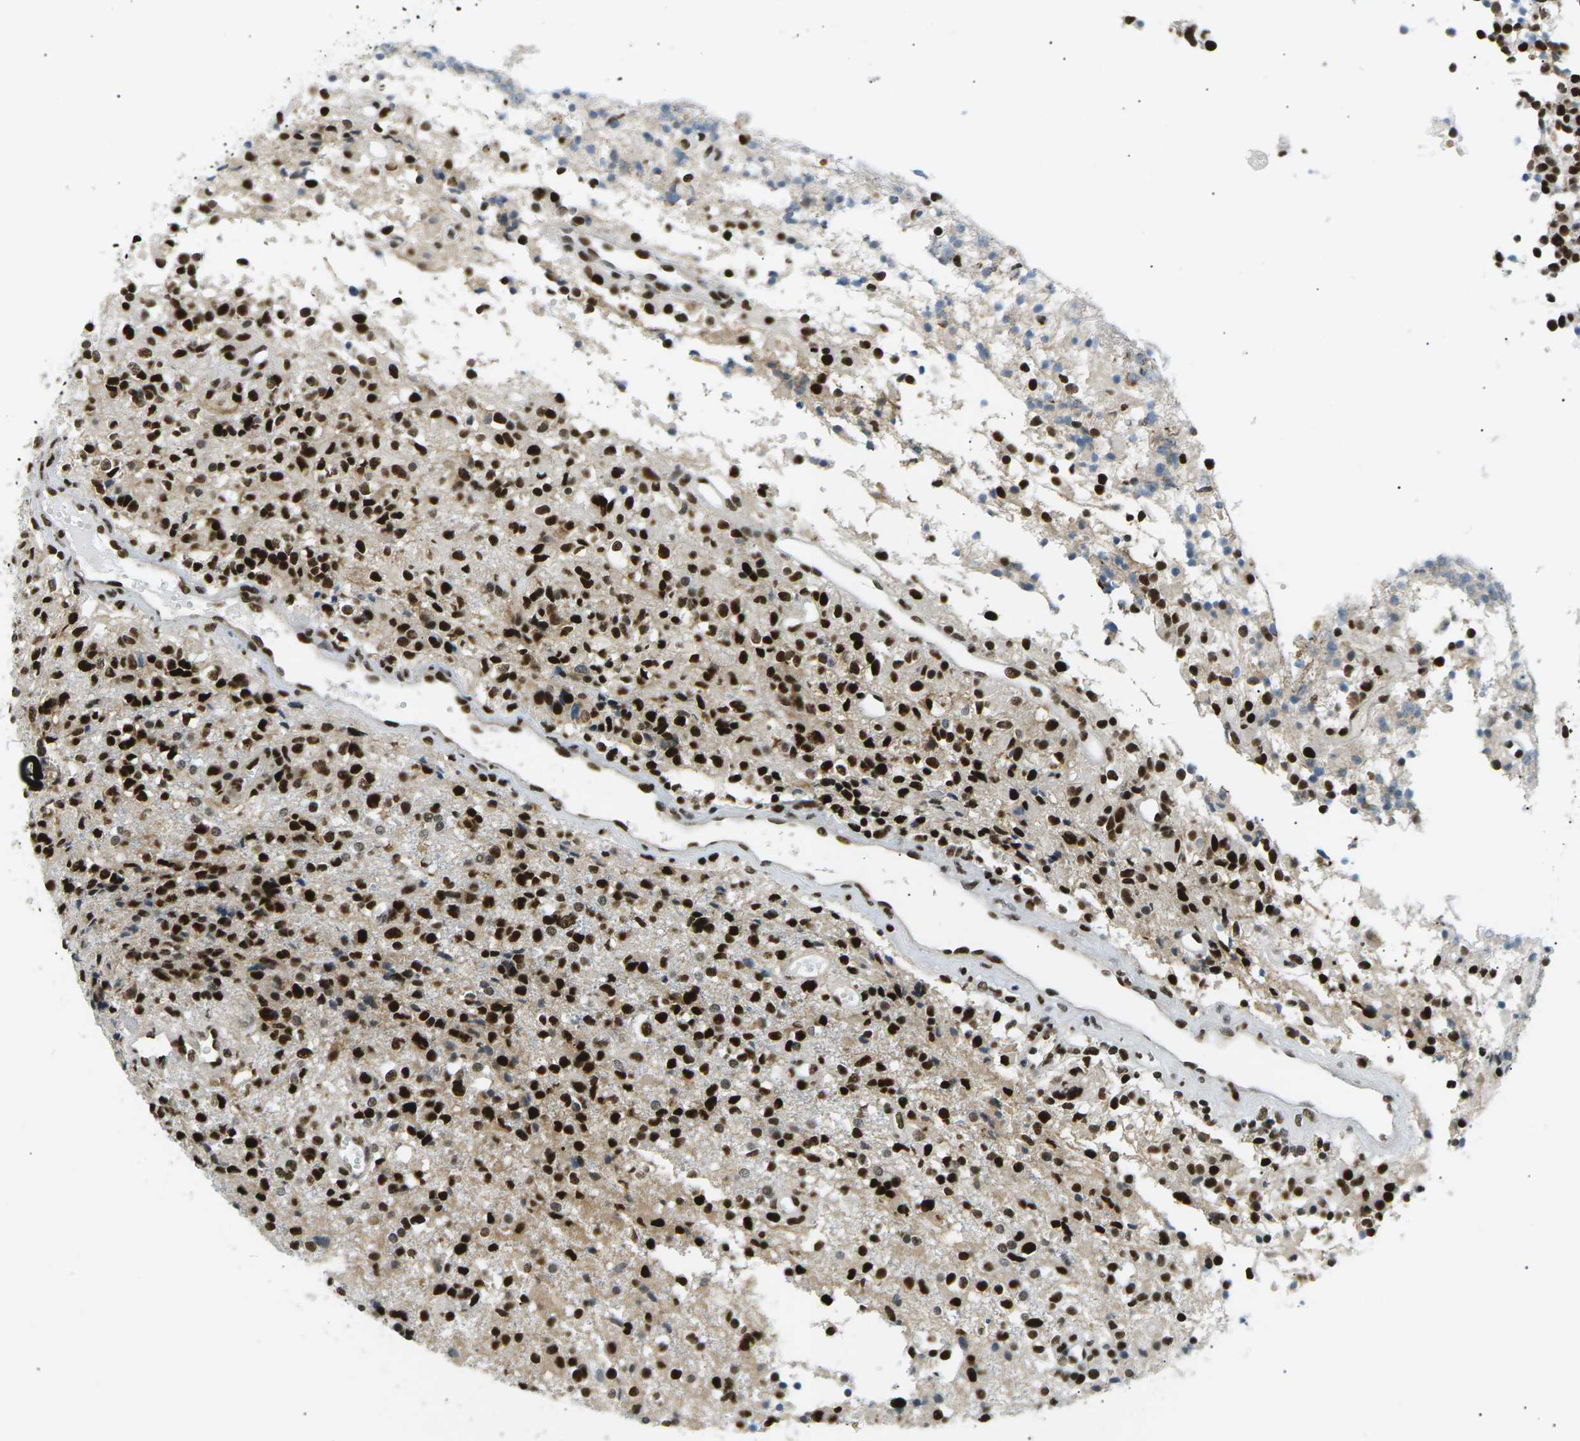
{"staining": {"intensity": "strong", "quantity": ">75%", "location": "nuclear"}, "tissue": "glioma", "cell_type": "Tumor cells", "image_type": "cancer", "snomed": [{"axis": "morphology", "description": "Glioma, malignant, High grade"}, {"axis": "topography", "description": "Brain"}], "caption": "IHC photomicrograph of neoplastic tissue: human glioma stained using IHC shows high levels of strong protein expression localized specifically in the nuclear of tumor cells, appearing as a nuclear brown color.", "gene": "RPA2", "patient": {"sex": "female", "age": 59}}